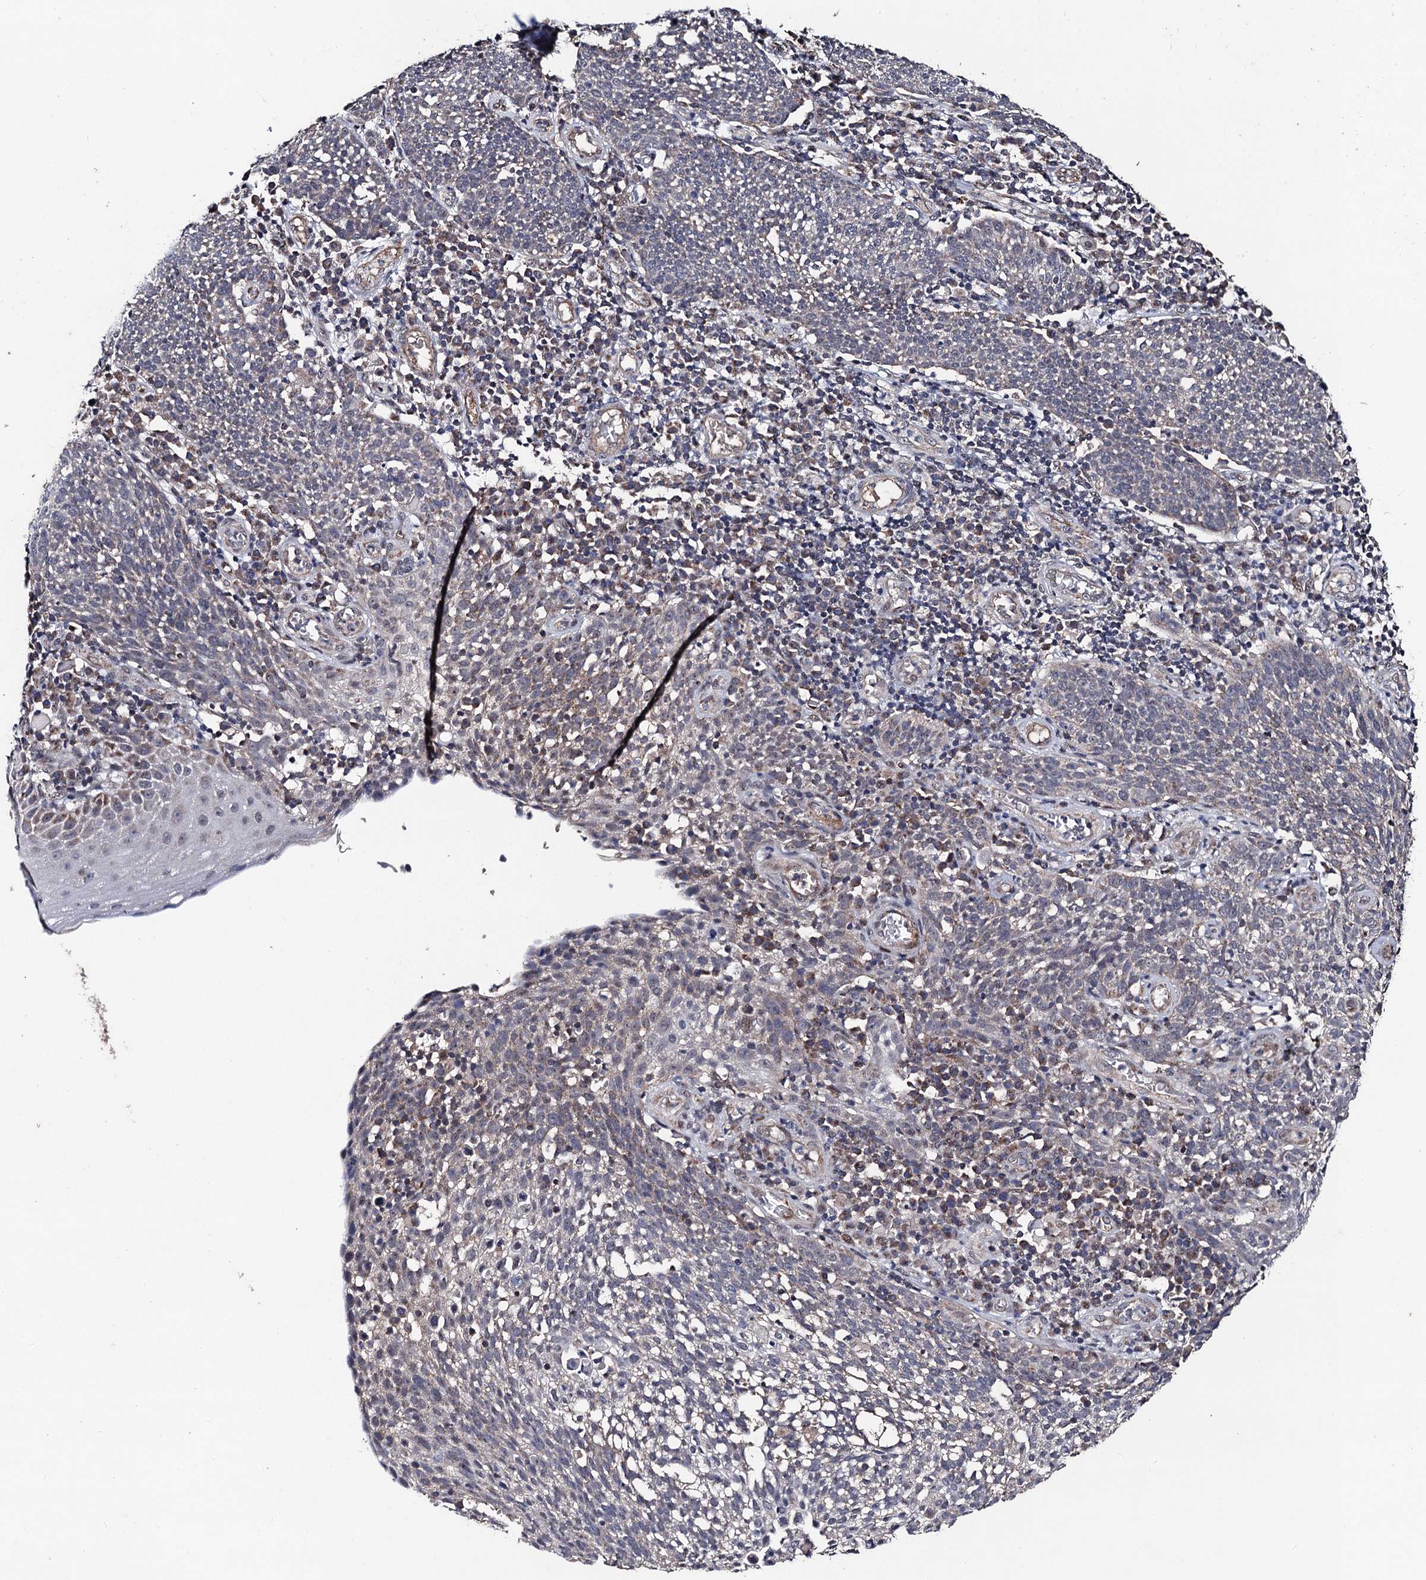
{"staining": {"intensity": "negative", "quantity": "none", "location": "none"}, "tissue": "cervical cancer", "cell_type": "Tumor cells", "image_type": "cancer", "snomed": [{"axis": "morphology", "description": "Squamous cell carcinoma, NOS"}, {"axis": "topography", "description": "Cervix"}], "caption": "Human cervical squamous cell carcinoma stained for a protein using IHC displays no expression in tumor cells.", "gene": "PPTC7", "patient": {"sex": "female", "age": 34}}